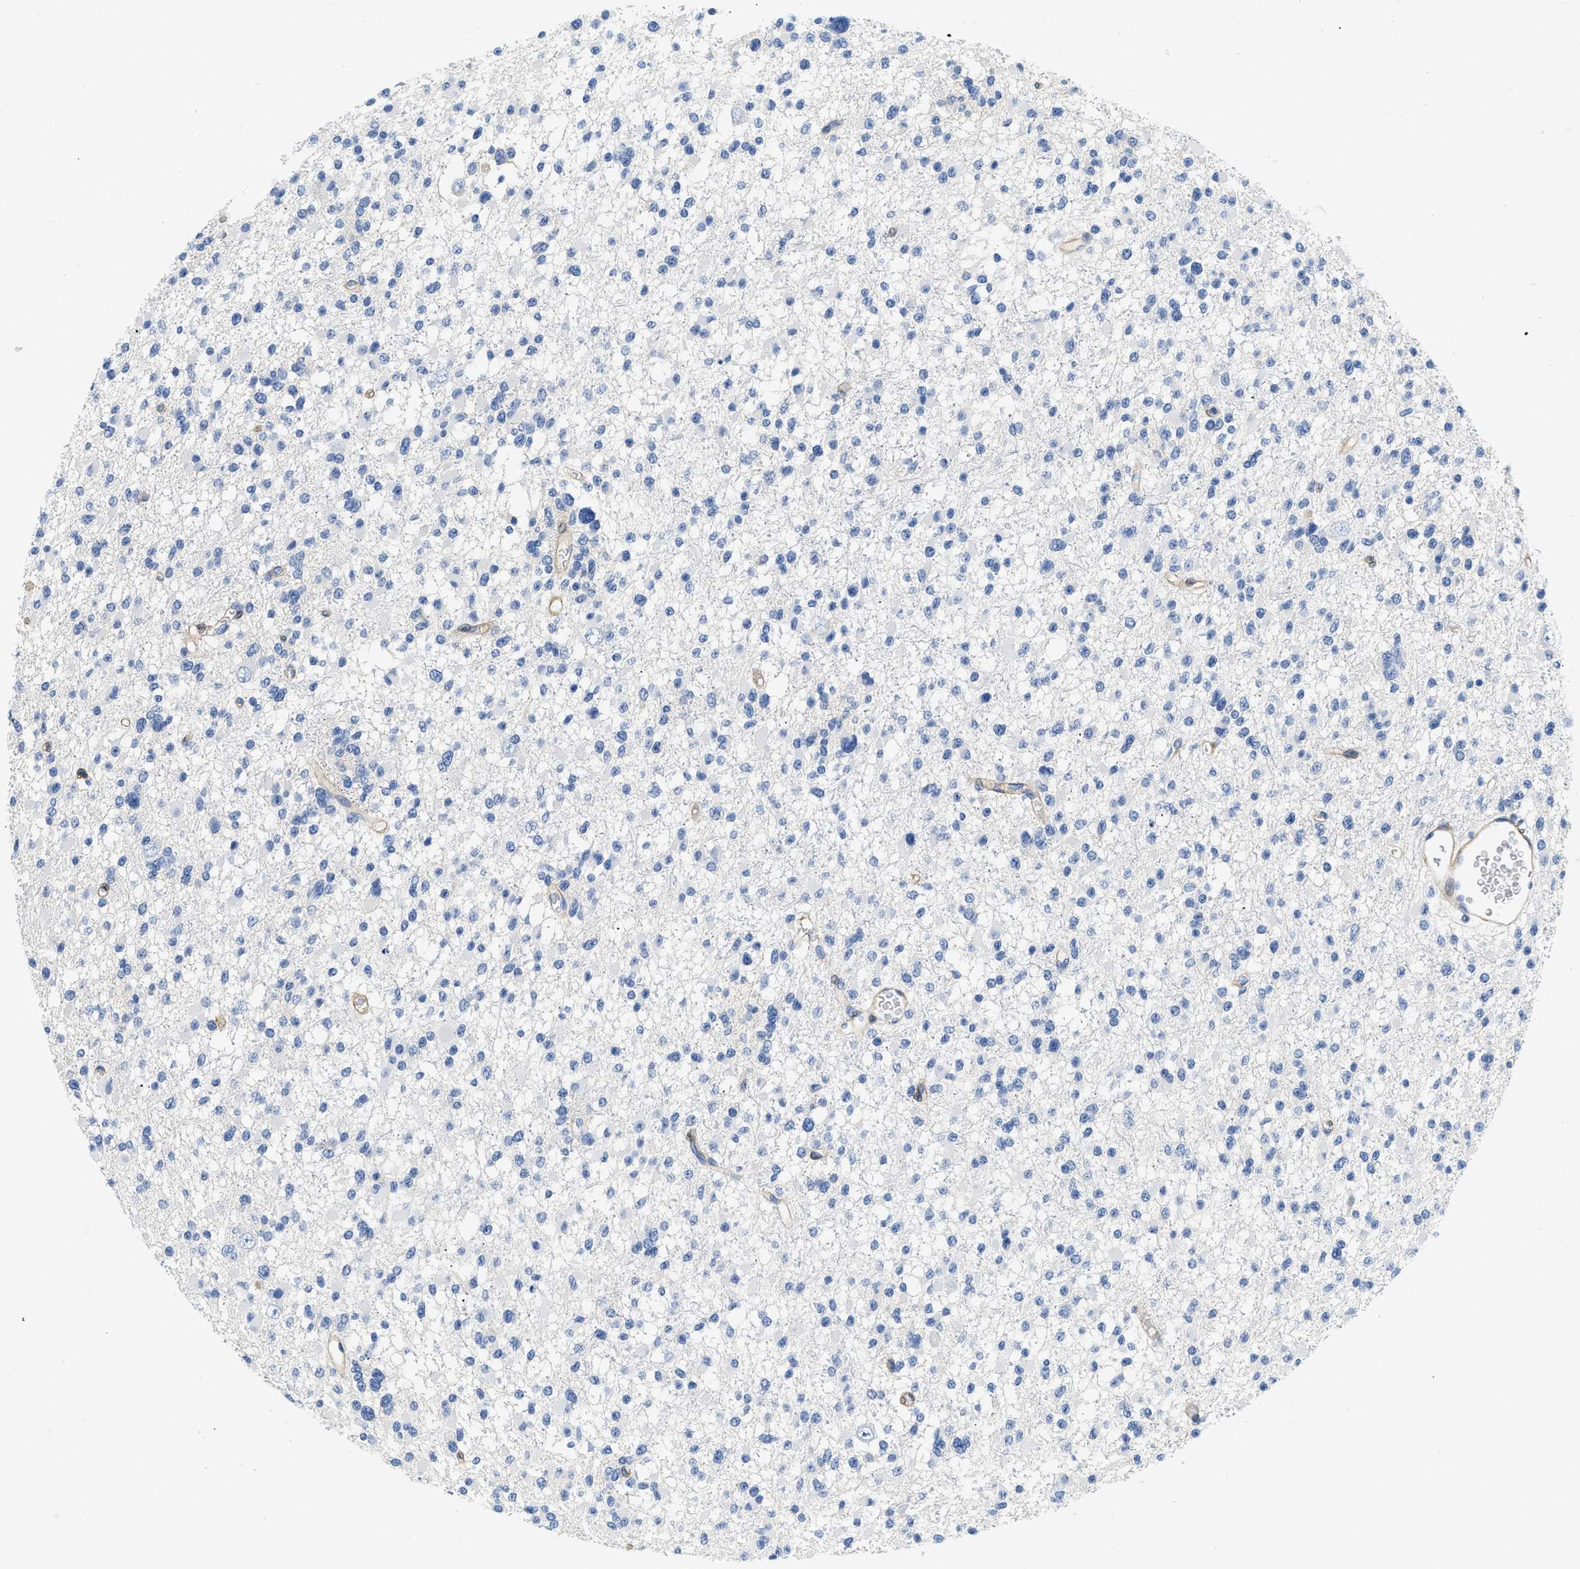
{"staining": {"intensity": "negative", "quantity": "none", "location": "none"}, "tissue": "glioma", "cell_type": "Tumor cells", "image_type": "cancer", "snomed": [{"axis": "morphology", "description": "Glioma, malignant, Low grade"}, {"axis": "topography", "description": "Brain"}], "caption": "Immunohistochemistry of human low-grade glioma (malignant) shows no positivity in tumor cells.", "gene": "PDGFRB", "patient": {"sex": "female", "age": 22}}